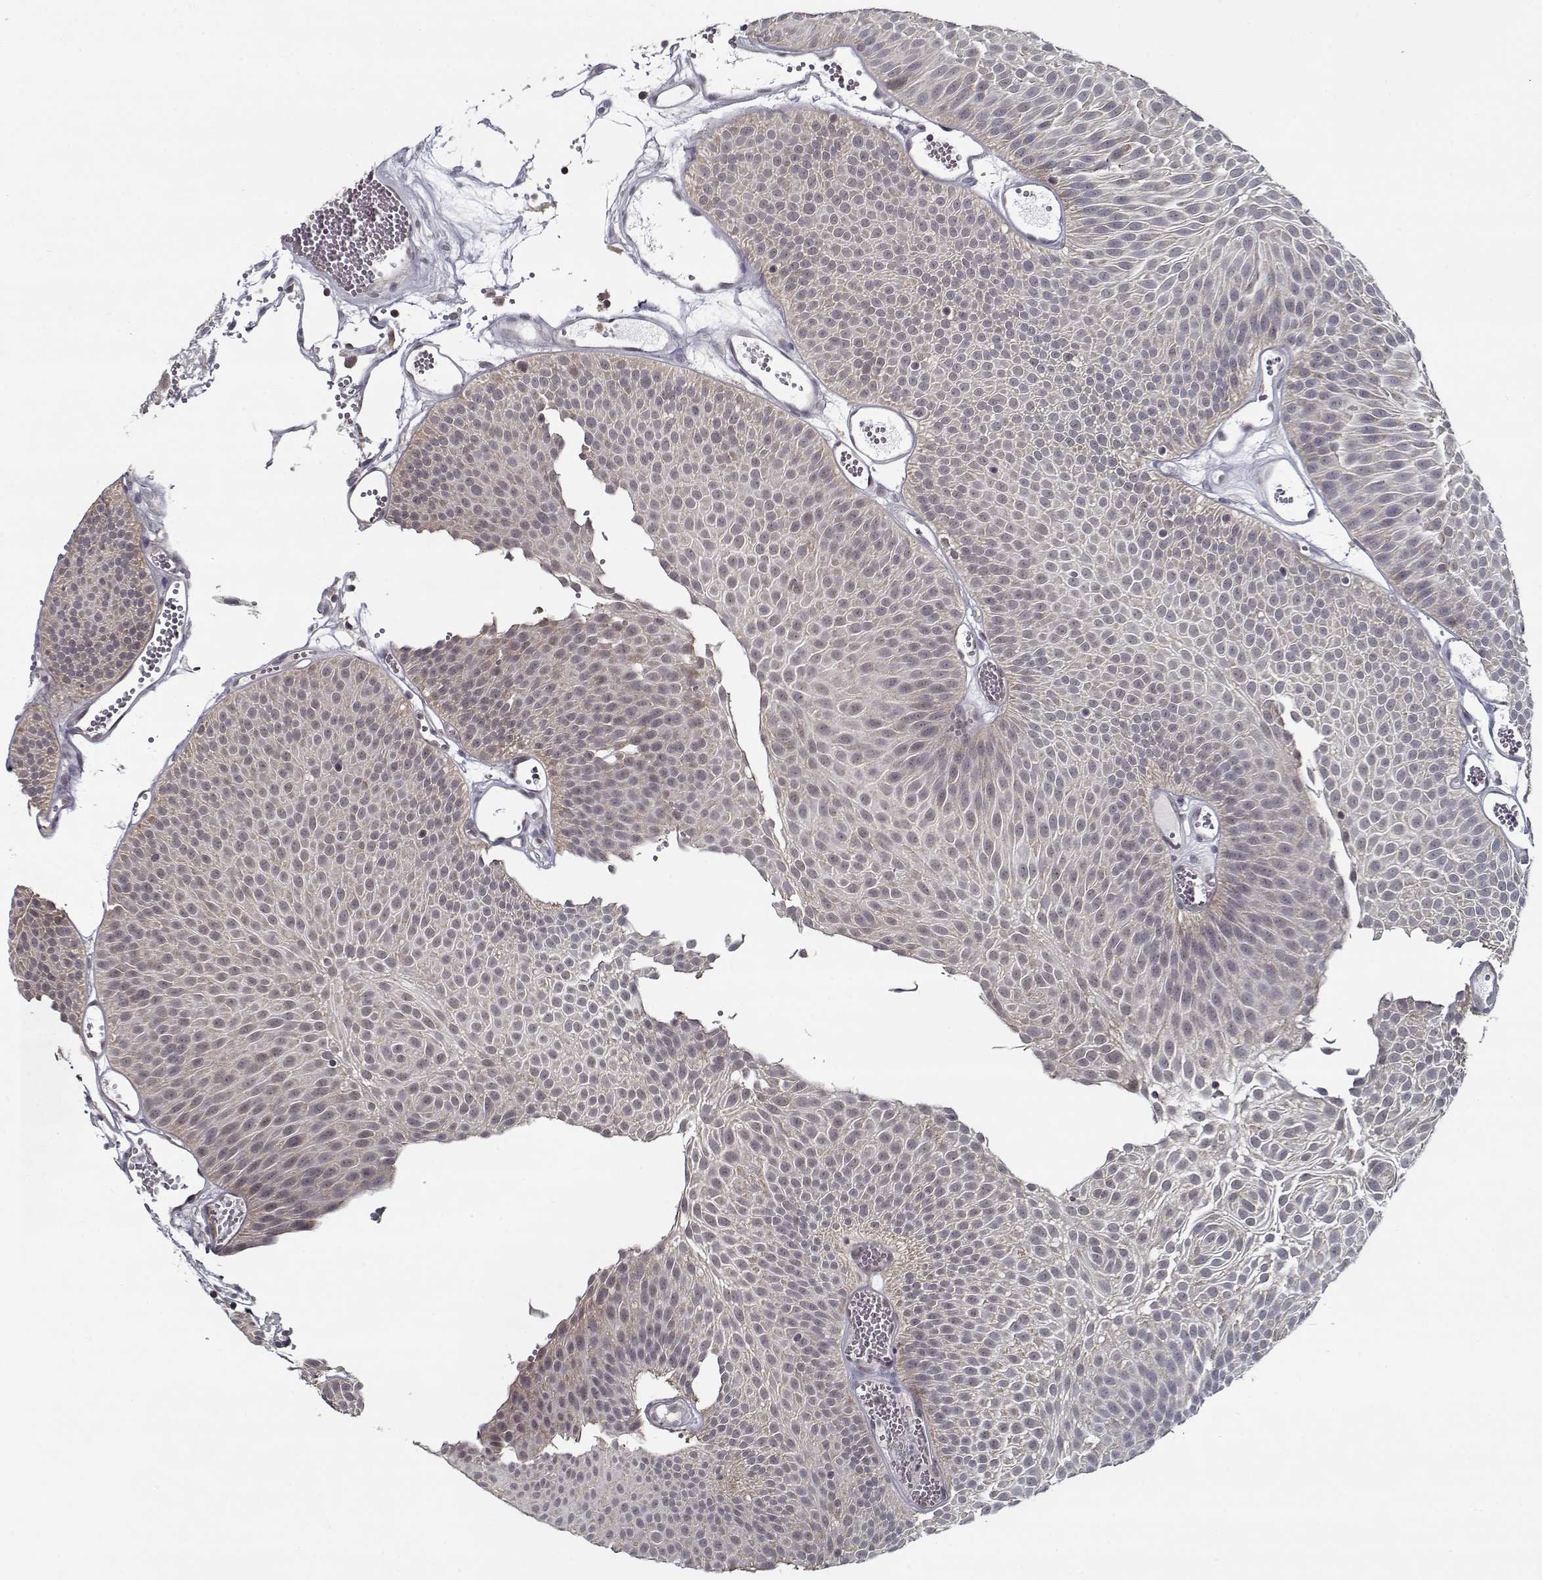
{"staining": {"intensity": "negative", "quantity": "none", "location": "none"}, "tissue": "urothelial cancer", "cell_type": "Tumor cells", "image_type": "cancer", "snomed": [{"axis": "morphology", "description": "Urothelial carcinoma, Low grade"}, {"axis": "topography", "description": "Urinary bladder"}], "caption": "Tumor cells show no significant protein staining in urothelial cancer. (DAB immunohistochemistry, high magnification).", "gene": "TESPA1", "patient": {"sex": "male", "age": 52}}